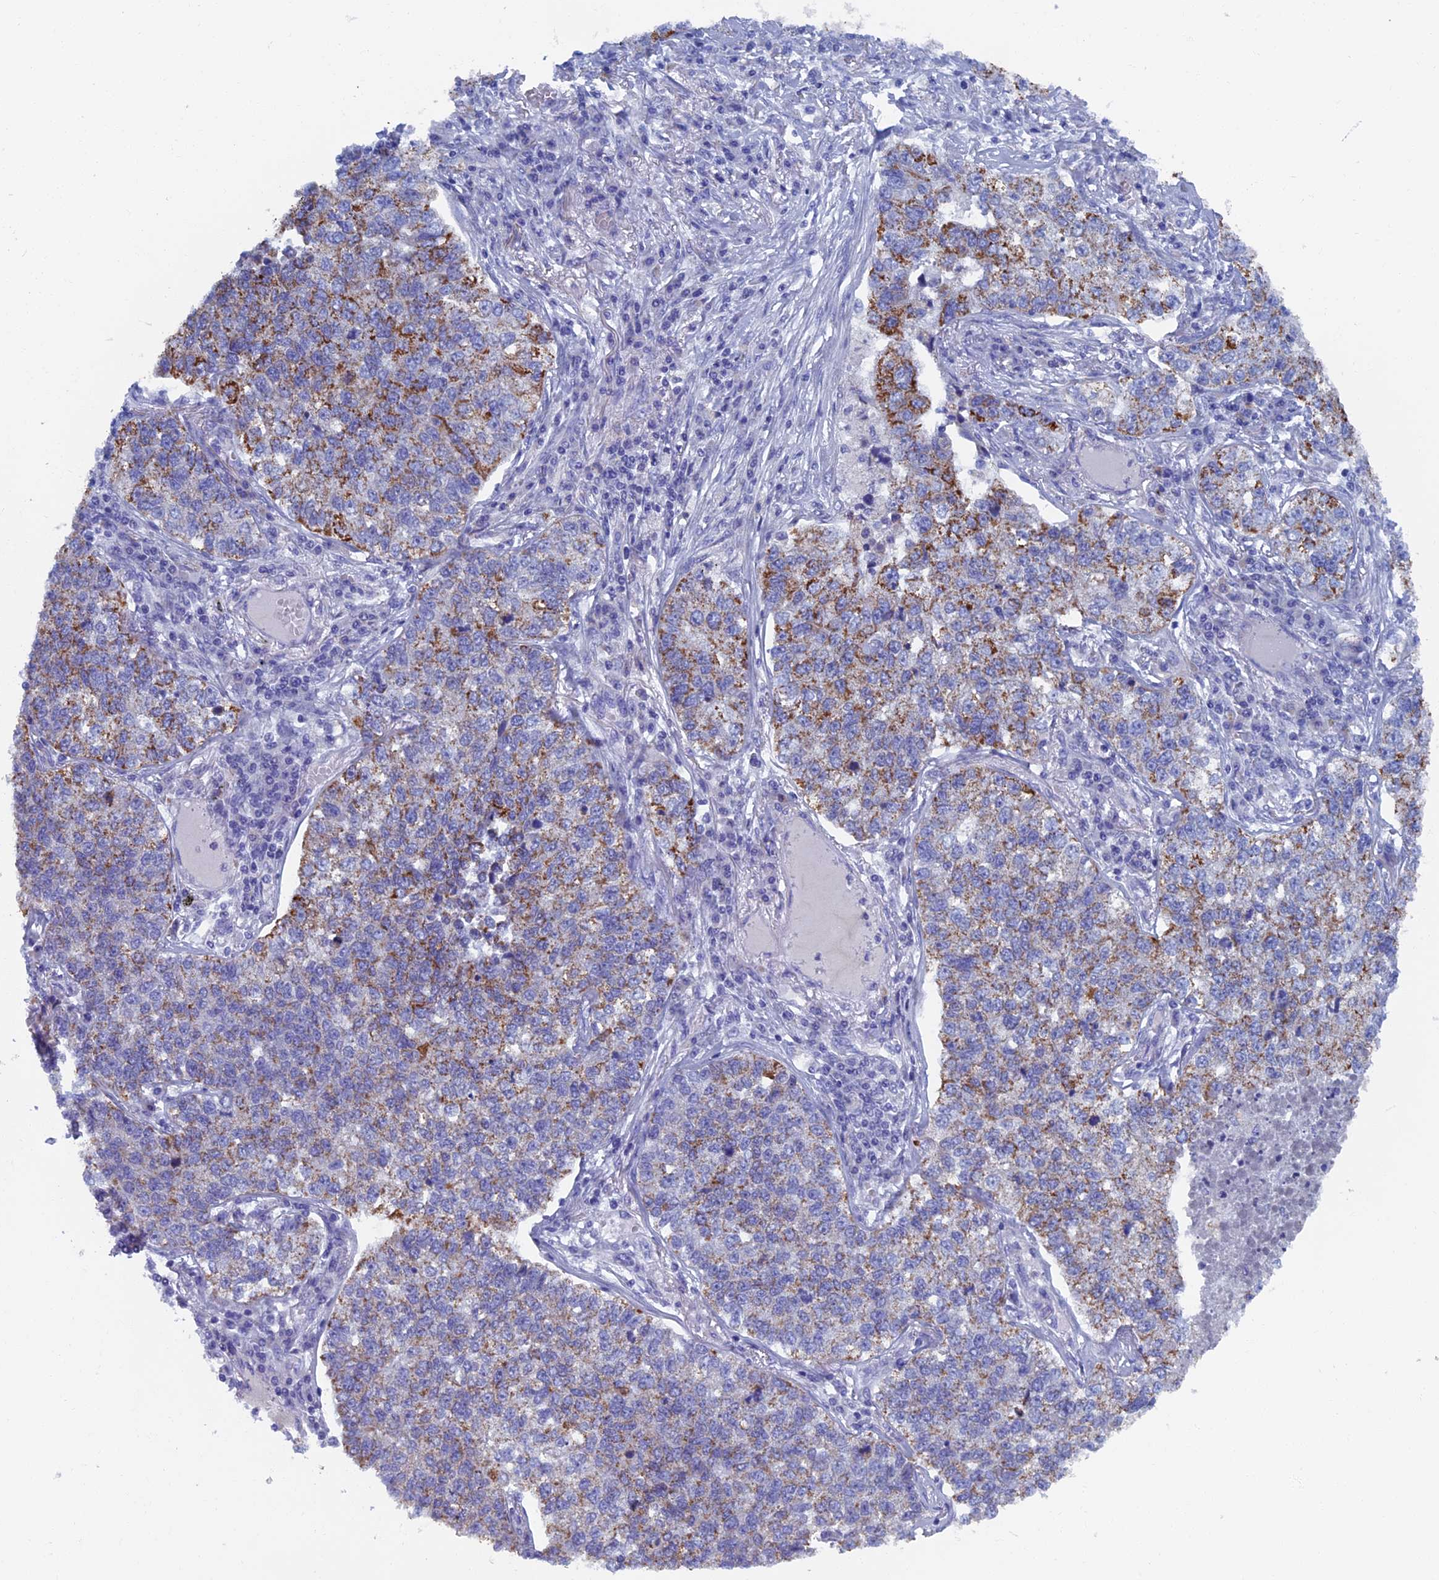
{"staining": {"intensity": "moderate", "quantity": "<25%", "location": "cytoplasmic/membranous"}, "tissue": "lung cancer", "cell_type": "Tumor cells", "image_type": "cancer", "snomed": [{"axis": "morphology", "description": "Adenocarcinoma, NOS"}, {"axis": "topography", "description": "Lung"}], "caption": "The immunohistochemical stain highlights moderate cytoplasmic/membranous positivity in tumor cells of lung cancer (adenocarcinoma) tissue.", "gene": "OAT", "patient": {"sex": "male", "age": 49}}